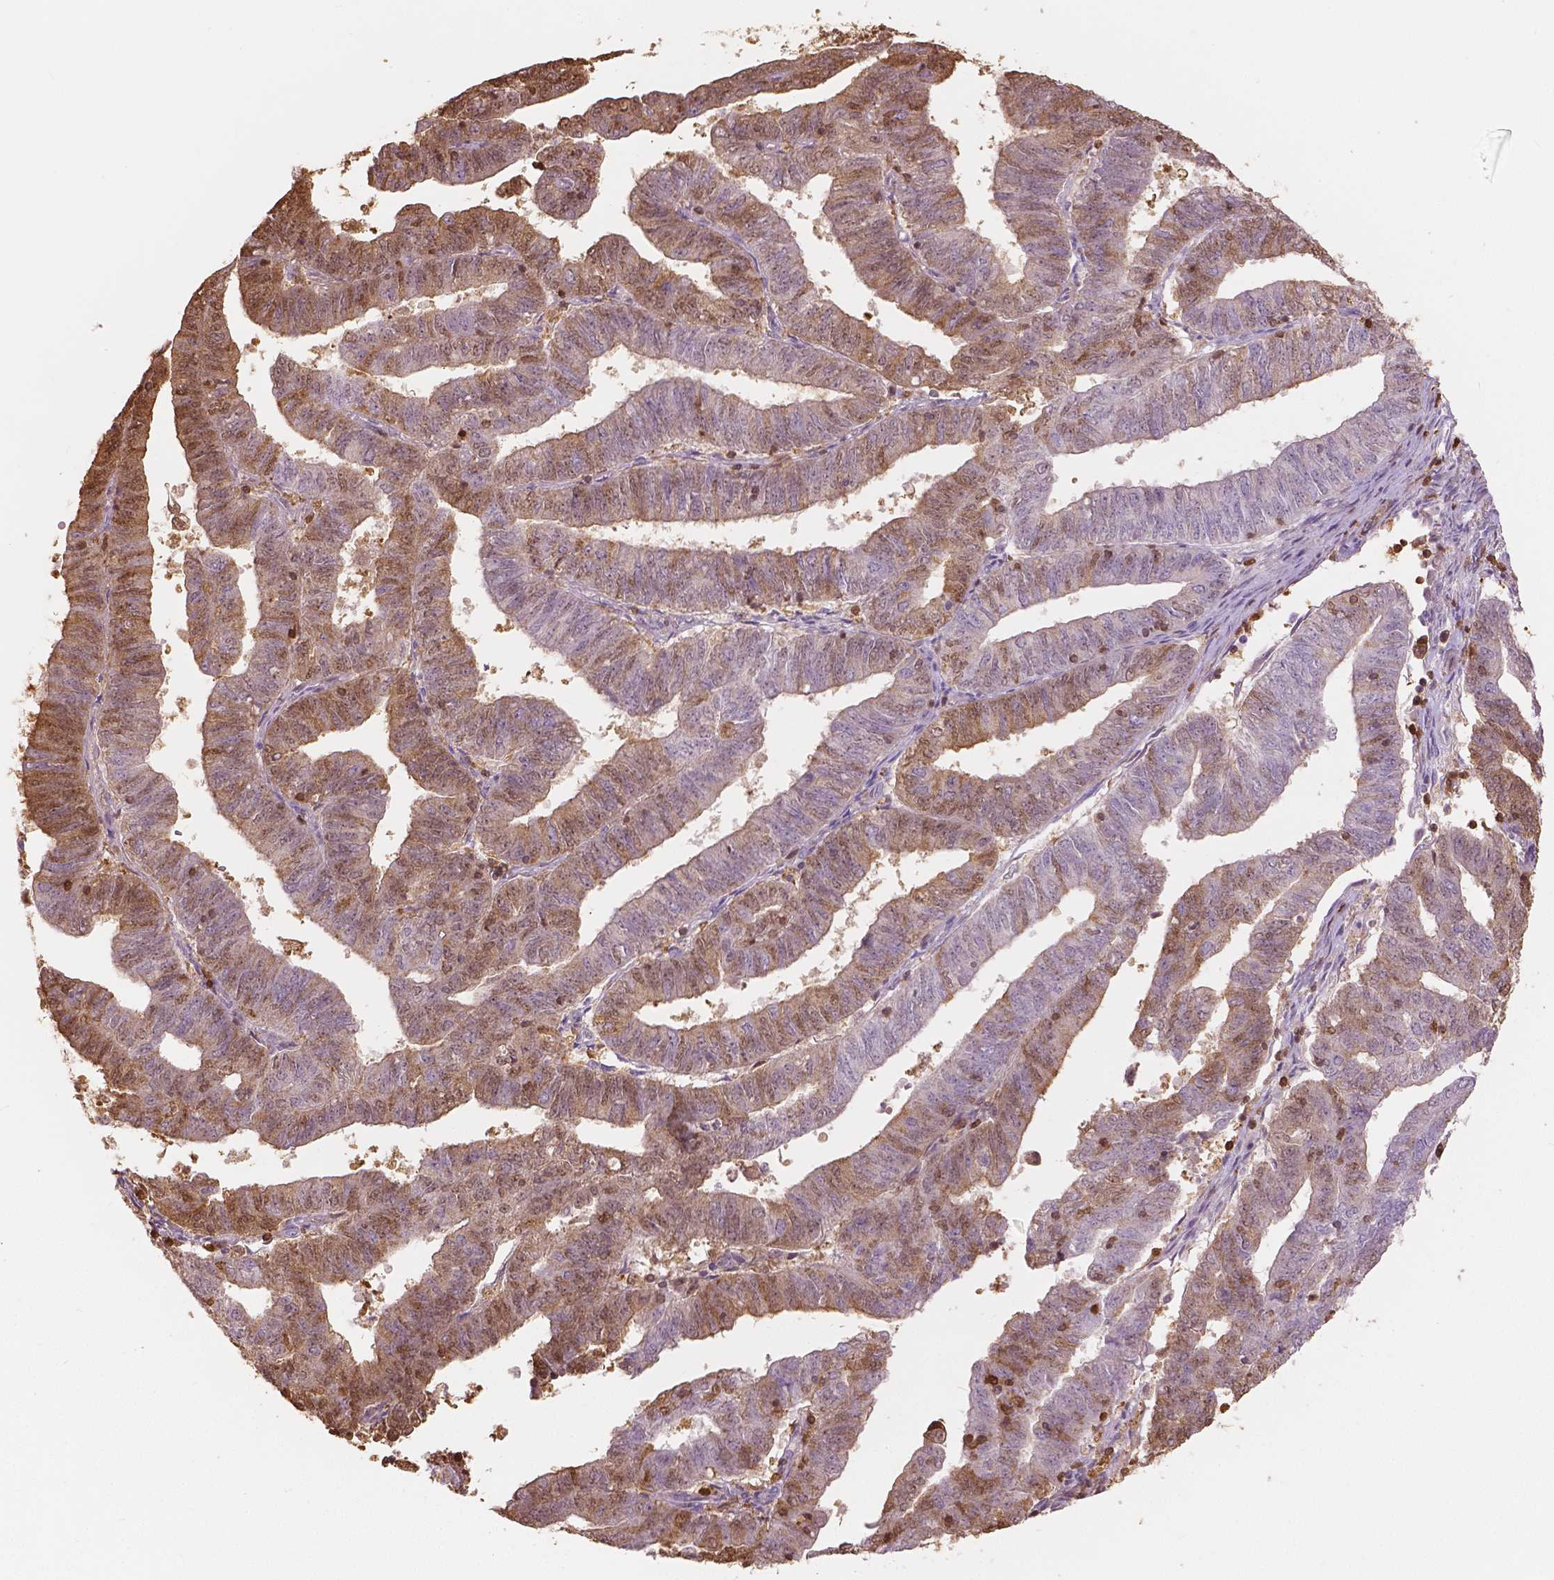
{"staining": {"intensity": "moderate", "quantity": "<25%", "location": "cytoplasmic/membranous,nuclear"}, "tissue": "endometrial cancer", "cell_type": "Tumor cells", "image_type": "cancer", "snomed": [{"axis": "morphology", "description": "Adenocarcinoma, NOS"}, {"axis": "topography", "description": "Endometrium"}], "caption": "Moderate cytoplasmic/membranous and nuclear staining for a protein is present in approximately <25% of tumor cells of endometrial cancer using immunohistochemistry (IHC).", "gene": "S100A4", "patient": {"sex": "female", "age": 82}}